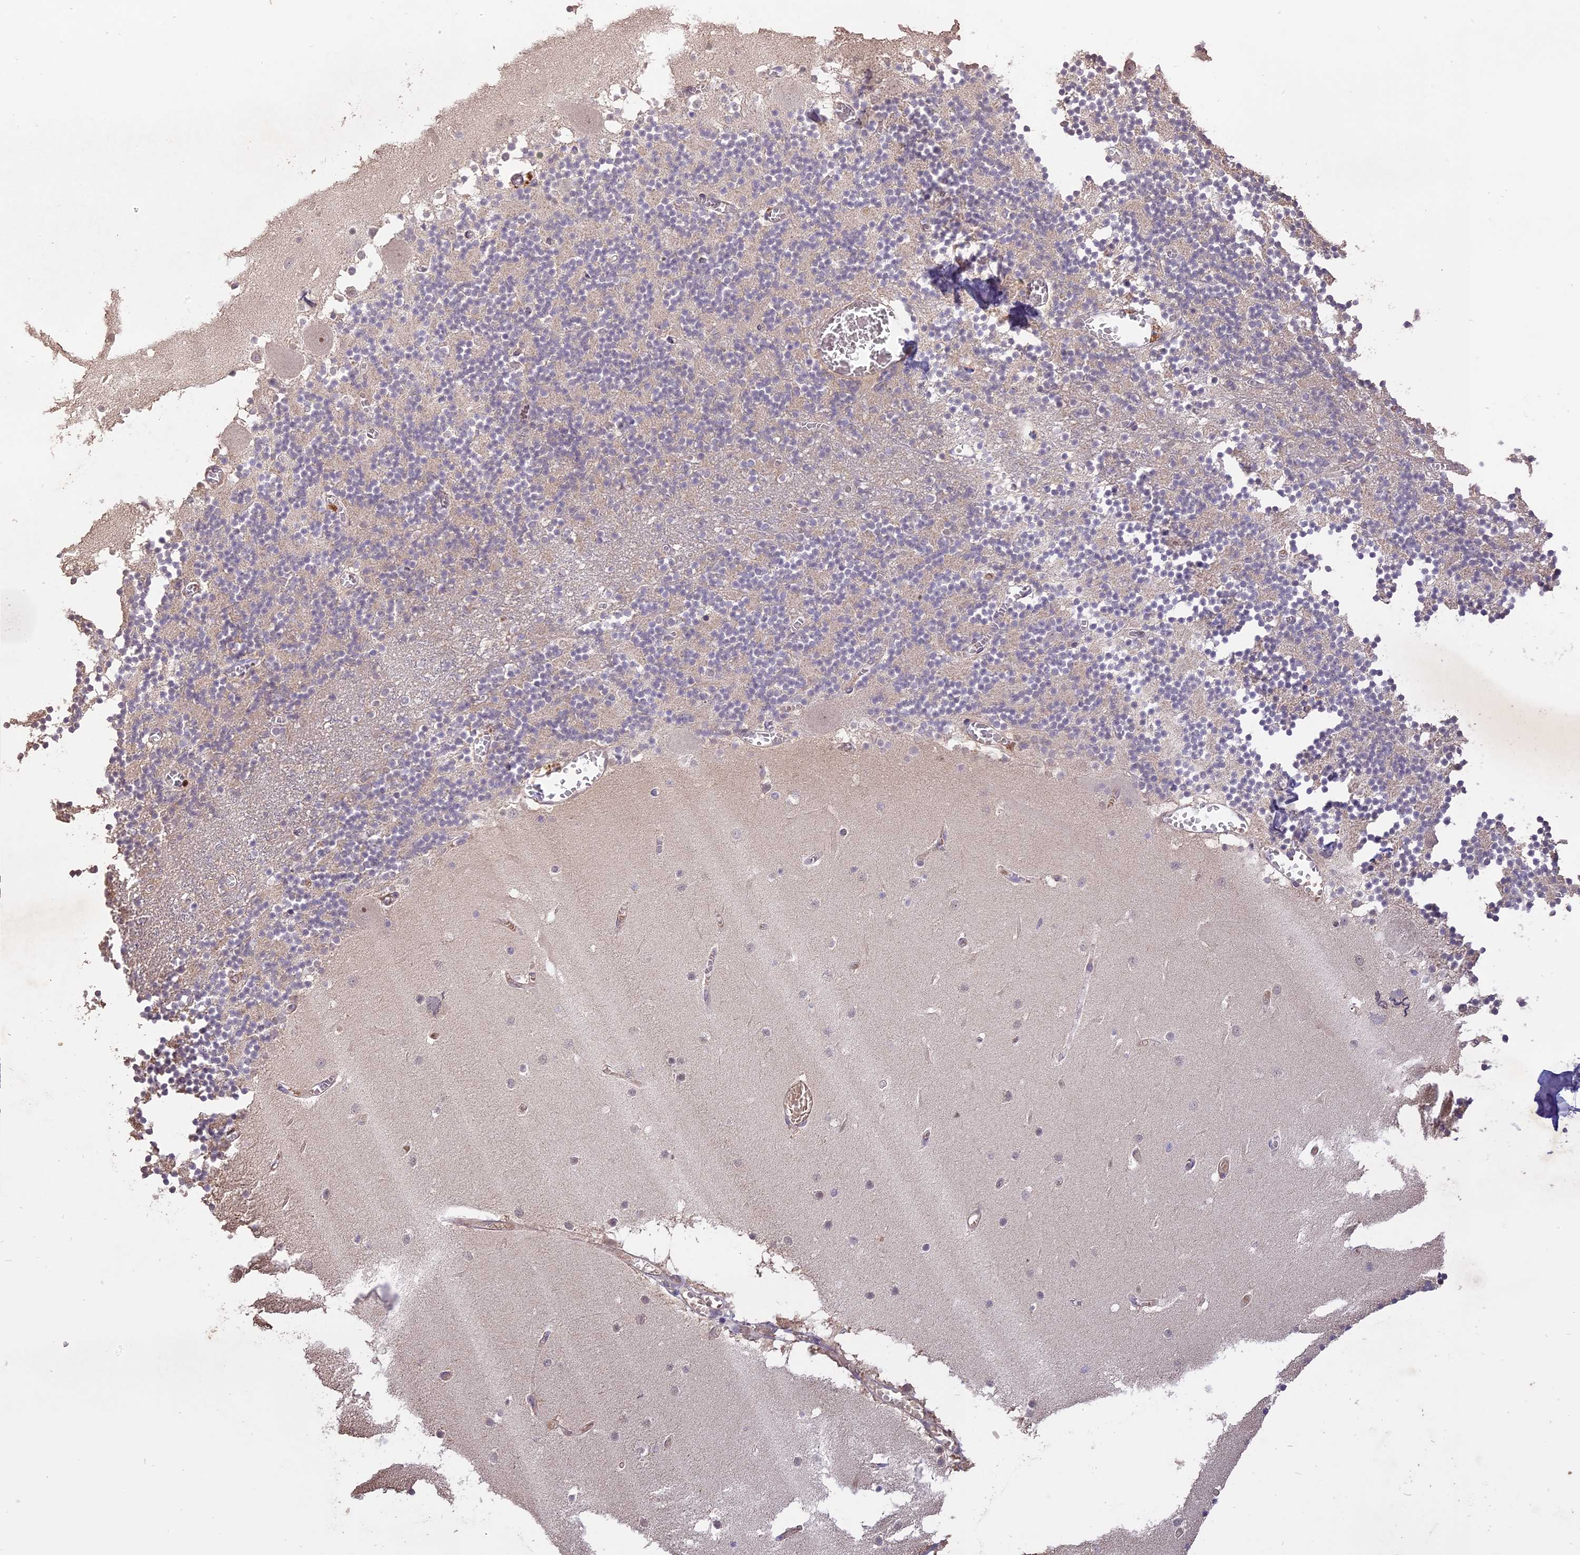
{"staining": {"intensity": "weak", "quantity": "25%-75%", "location": "cytoplasmic/membranous"}, "tissue": "cerebellum", "cell_type": "Cells in granular layer", "image_type": "normal", "snomed": [{"axis": "morphology", "description": "Normal tissue, NOS"}, {"axis": "topography", "description": "Cerebellum"}], "caption": "This is a photomicrograph of immunohistochemistry (IHC) staining of benign cerebellum, which shows weak expression in the cytoplasmic/membranous of cells in granular layer.", "gene": "TIGD7", "patient": {"sex": "female", "age": 28}}